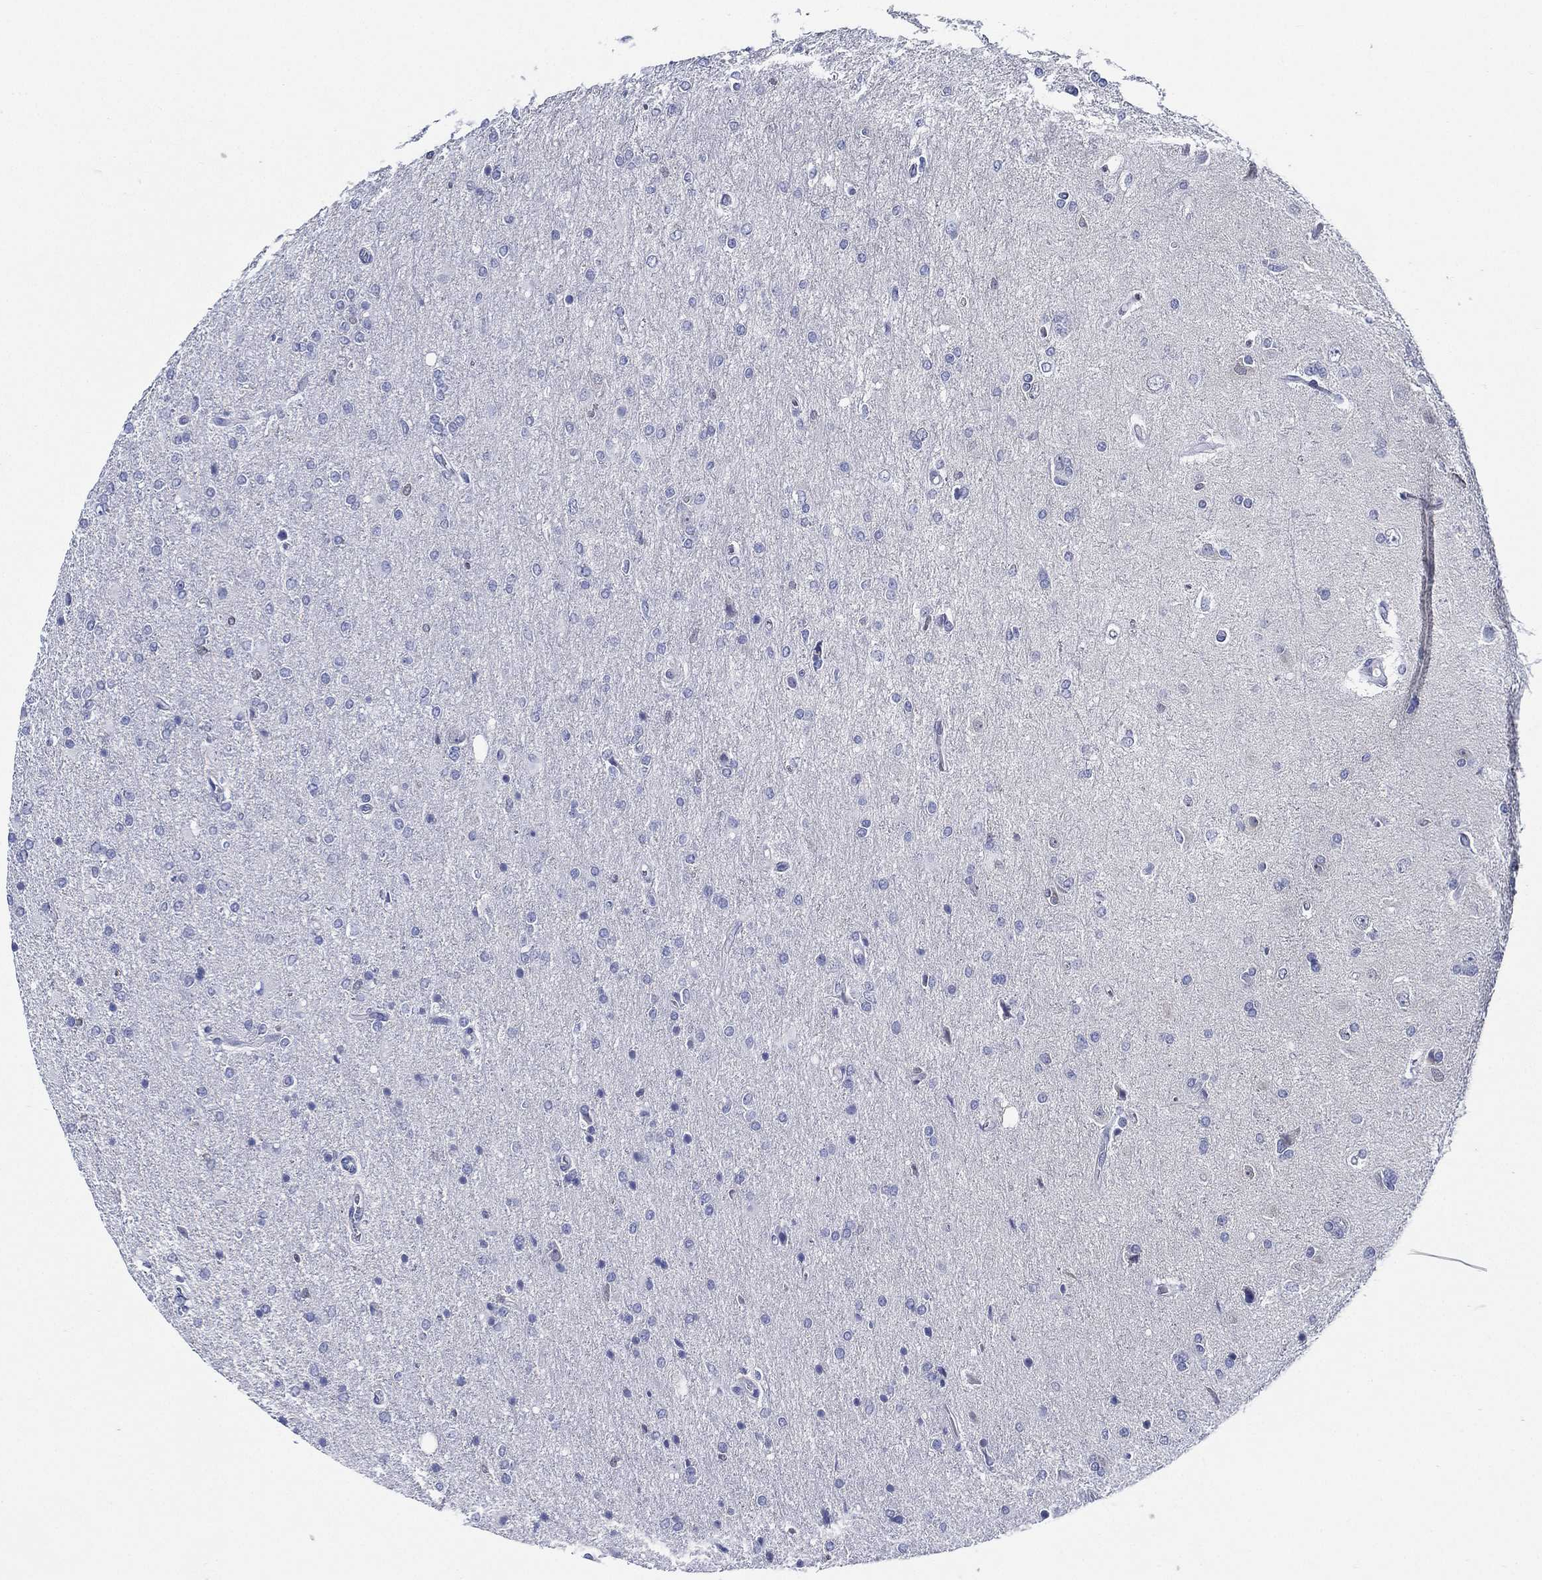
{"staining": {"intensity": "negative", "quantity": "none", "location": "none"}, "tissue": "glioma", "cell_type": "Tumor cells", "image_type": "cancer", "snomed": [{"axis": "morphology", "description": "Glioma, malignant, High grade"}, {"axis": "topography", "description": "Cerebral cortex"}], "caption": "Immunohistochemical staining of glioma displays no significant expression in tumor cells.", "gene": "NEDD9", "patient": {"sex": "male", "age": 70}}